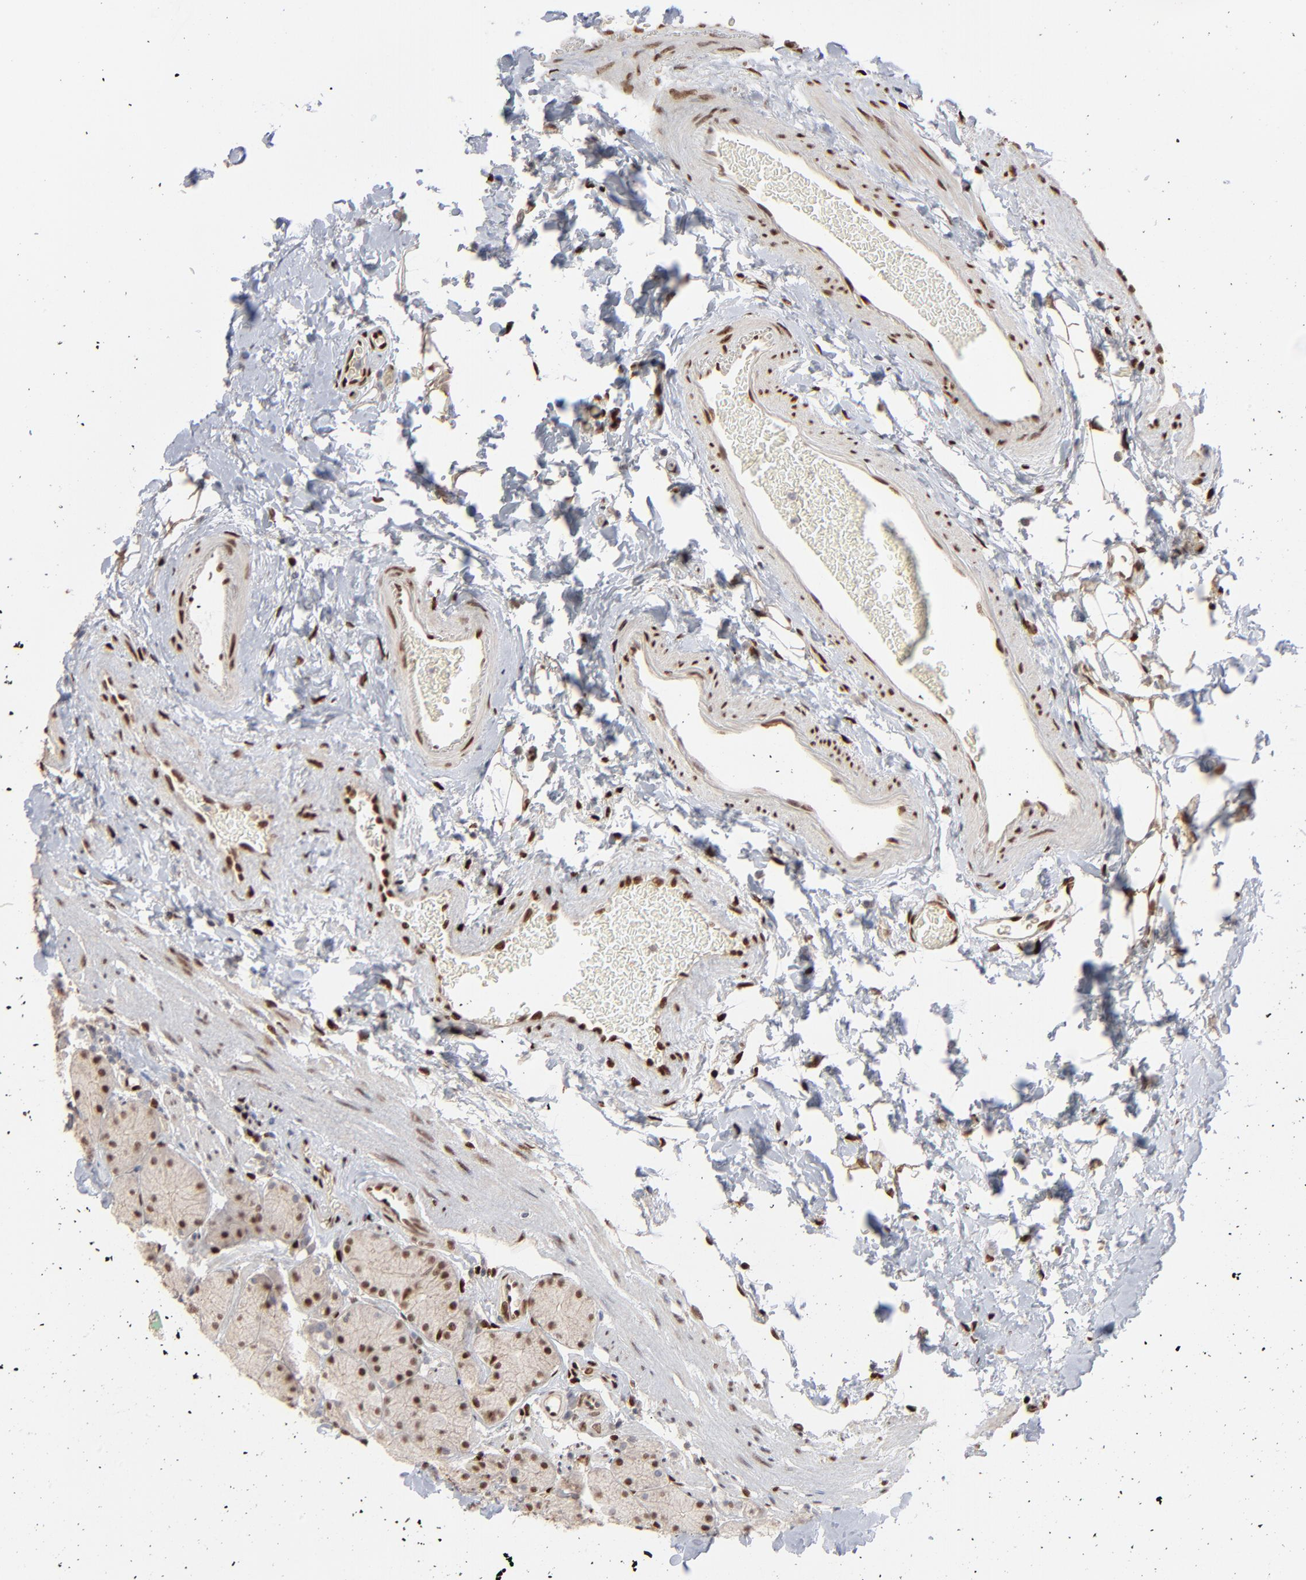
{"staining": {"intensity": "moderate", "quantity": ">75%", "location": "nuclear"}, "tissue": "stomach", "cell_type": "Glandular cells", "image_type": "normal", "snomed": [{"axis": "morphology", "description": "Normal tissue, NOS"}, {"axis": "topography", "description": "Stomach, upper"}, {"axis": "topography", "description": "Stomach"}], "caption": "An image showing moderate nuclear positivity in approximately >75% of glandular cells in normal stomach, as visualized by brown immunohistochemical staining.", "gene": "NFIB", "patient": {"sex": "male", "age": 76}}